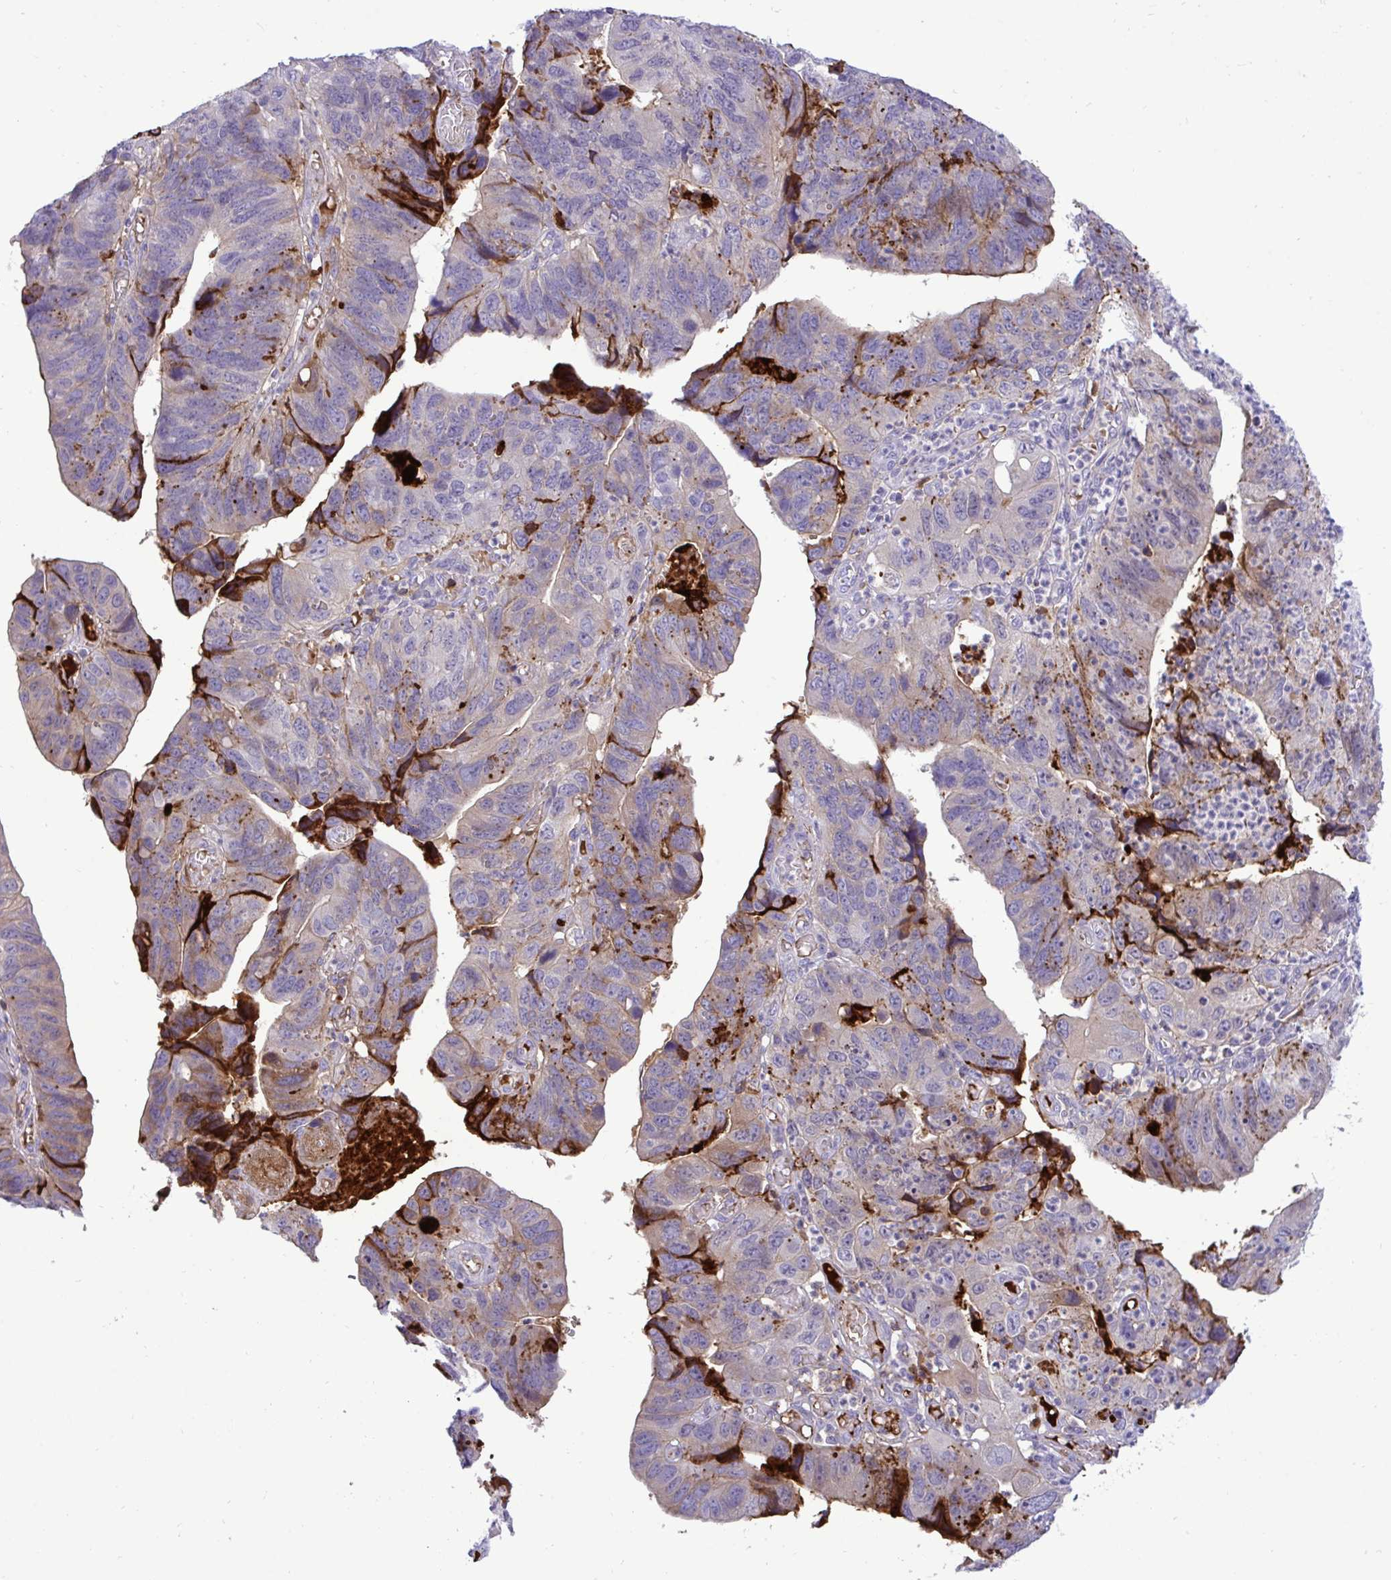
{"staining": {"intensity": "strong", "quantity": "<25%", "location": "cytoplasmic/membranous"}, "tissue": "stomach cancer", "cell_type": "Tumor cells", "image_type": "cancer", "snomed": [{"axis": "morphology", "description": "Adenocarcinoma, NOS"}, {"axis": "topography", "description": "Stomach"}], "caption": "Stomach adenocarcinoma was stained to show a protein in brown. There is medium levels of strong cytoplasmic/membranous staining in about <25% of tumor cells.", "gene": "F2", "patient": {"sex": "male", "age": 59}}